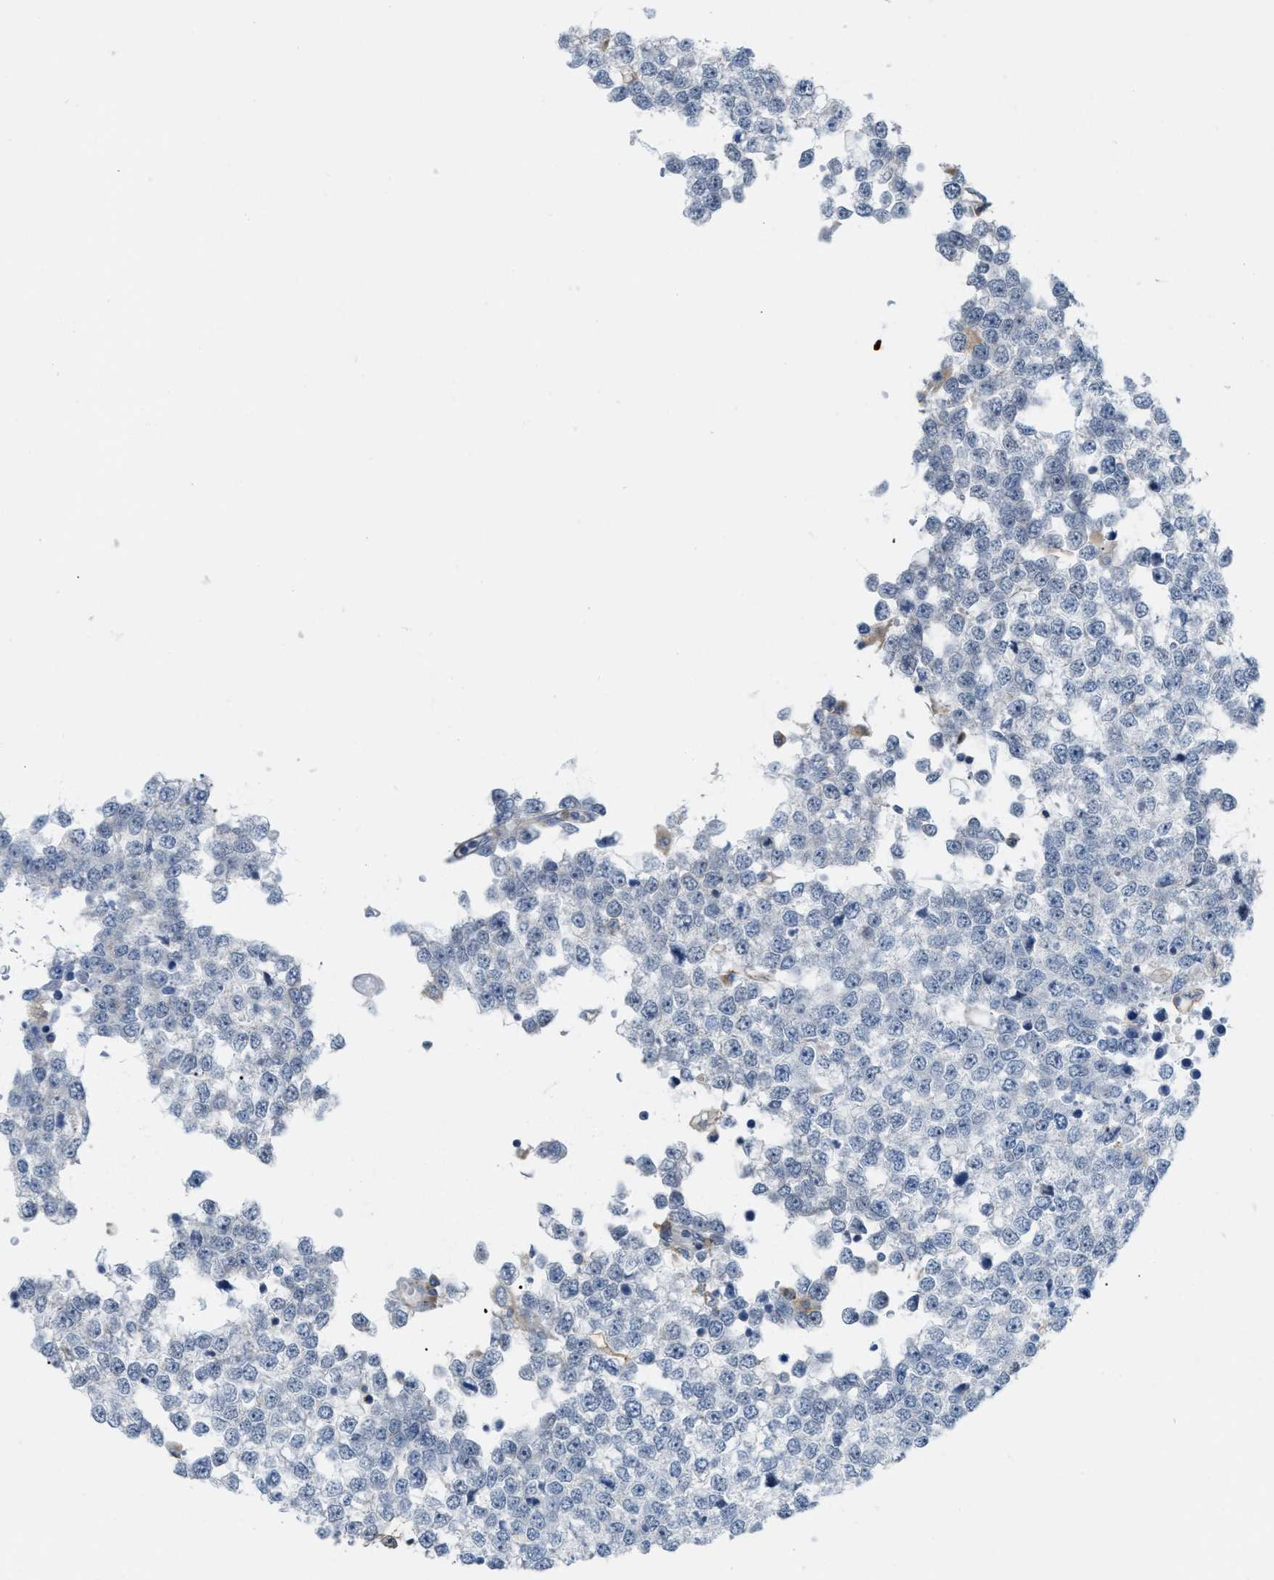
{"staining": {"intensity": "negative", "quantity": "none", "location": "none"}, "tissue": "testis cancer", "cell_type": "Tumor cells", "image_type": "cancer", "snomed": [{"axis": "morphology", "description": "Seminoma, NOS"}, {"axis": "topography", "description": "Testis"}], "caption": "Human seminoma (testis) stained for a protein using IHC shows no expression in tumor cells.", "gene": "LMBRD1", "patient": {"sex": "male", "age": 65}}